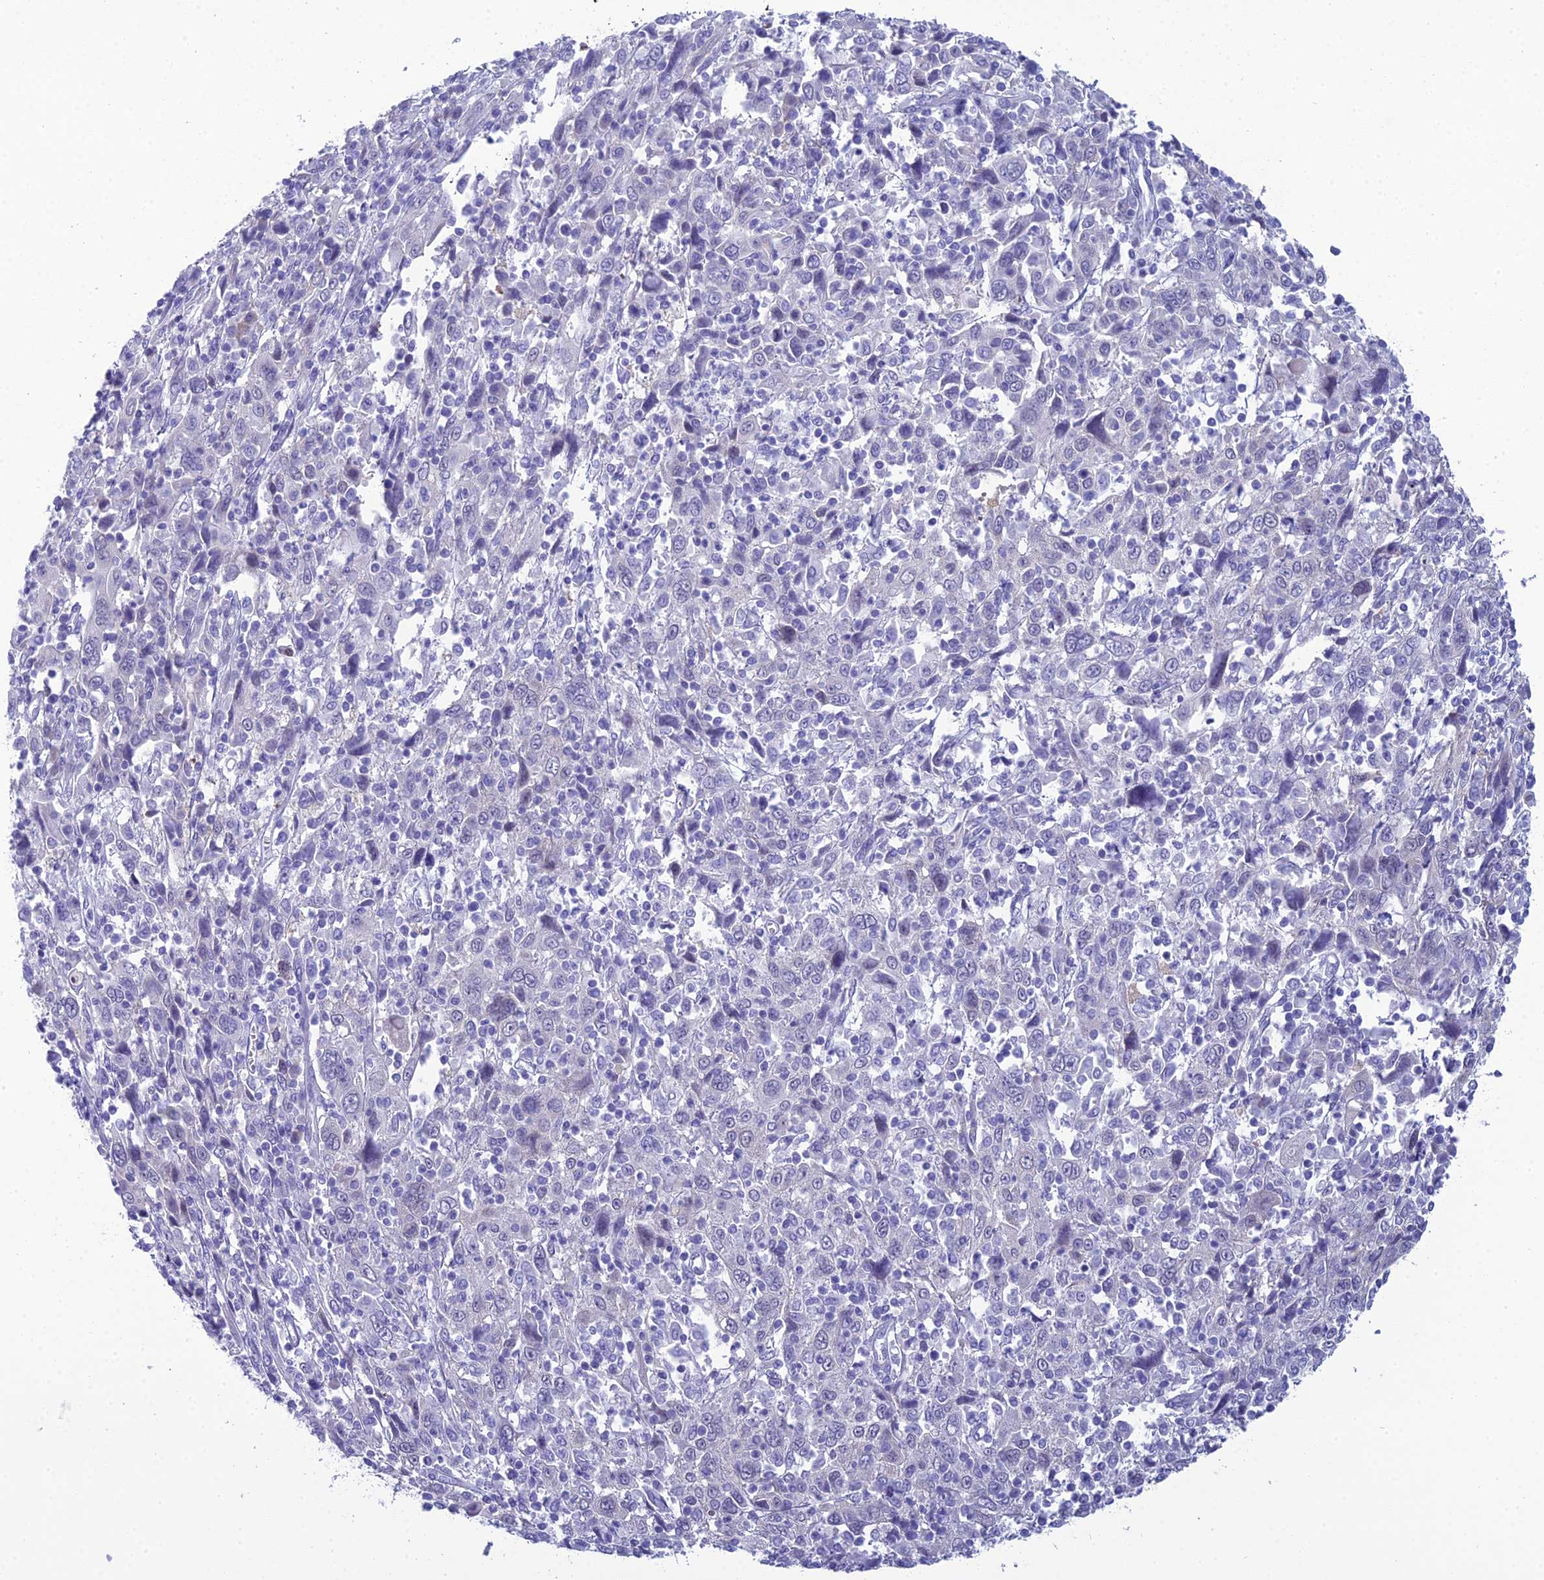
{"staining": {"intensity": "negative", "quantity": "none", "location": "none"}, "tissue": "cervical cancer", "cell_type": "Tumor cells", "image_type": "cancer", "snomed": [{"axis": "morphology", "description": "Squamous cell carcinoma, NOS"}, {"axis": "topography", "description": "Cervix"}], "caption": "An IHC histopathology image of cervical cancer is shown. There is no staining in tumor cells of cervical cancer.", "gene": "GNPNAT1", "patient": {"sex": "female", "age": 46}}